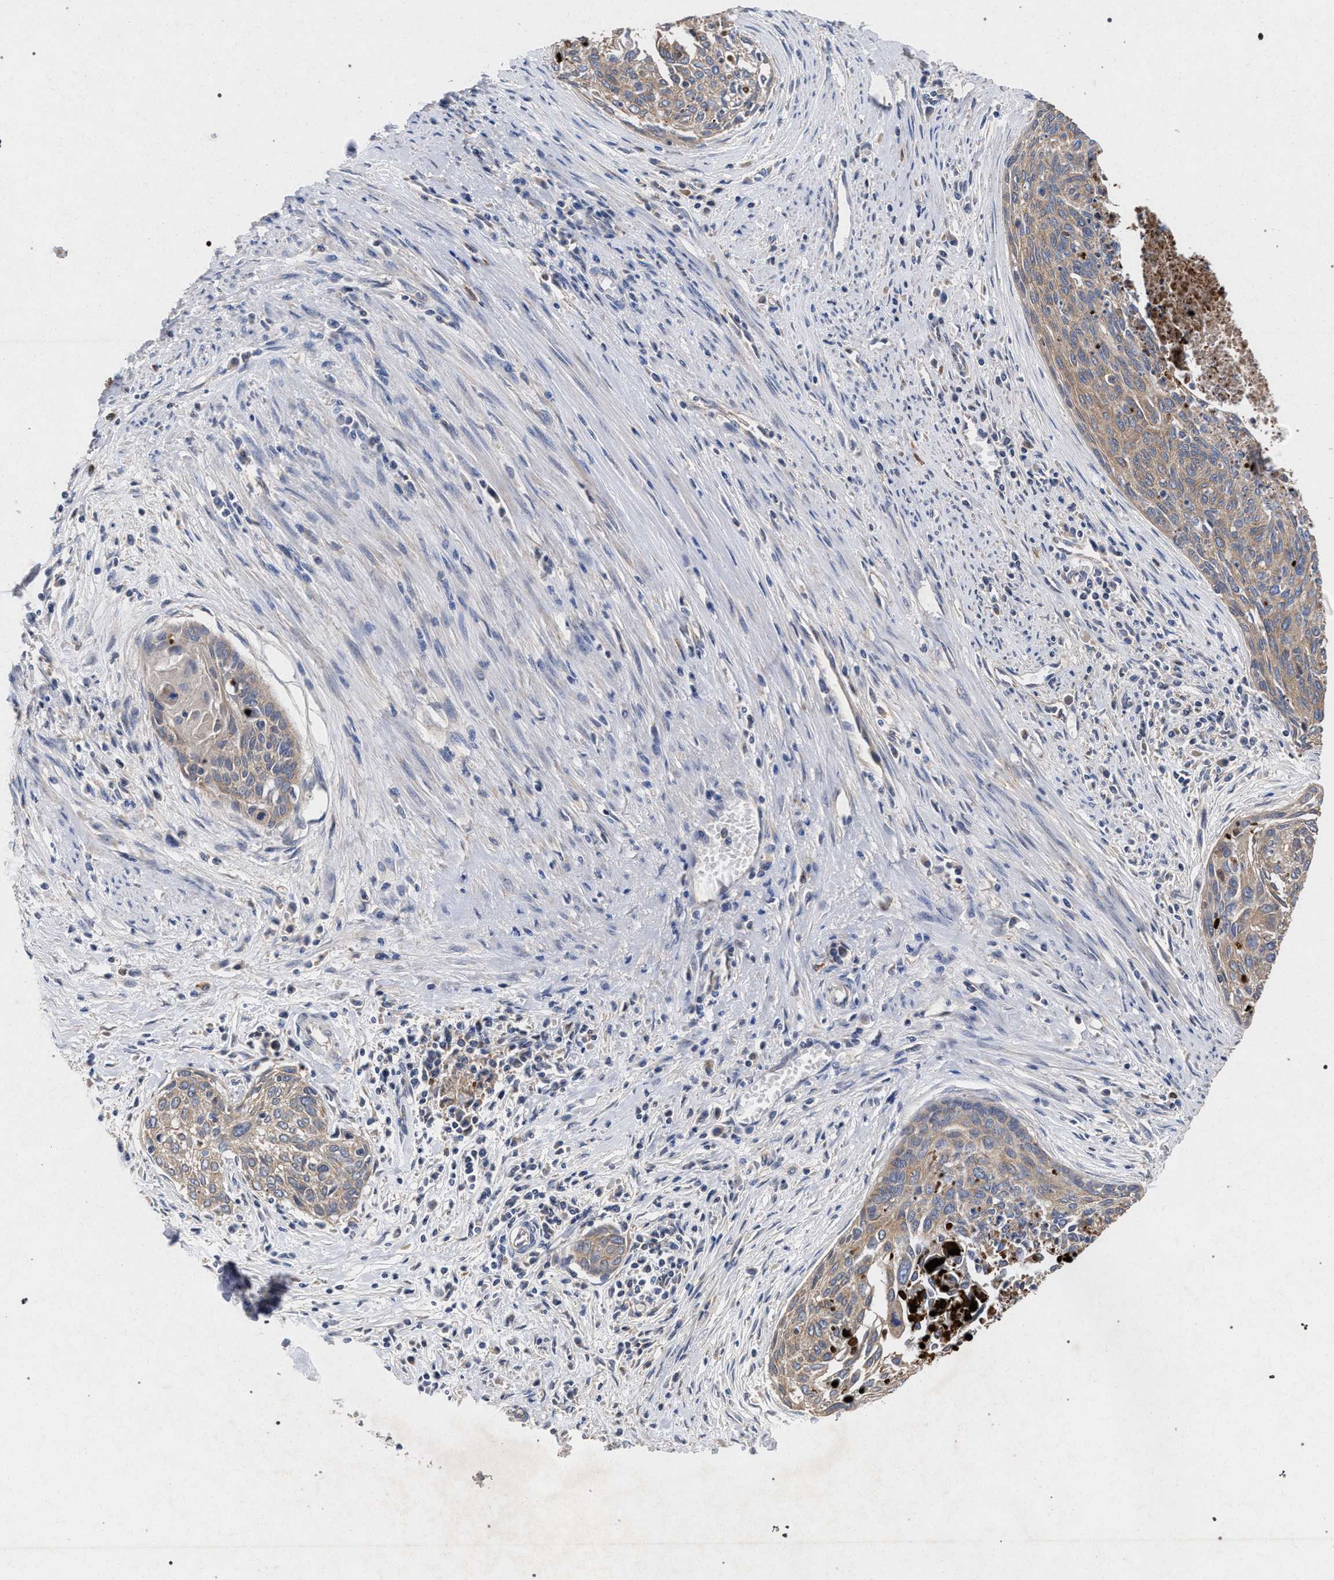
{"staining": {"intensity": "weak", "quantity": ">75%", "location": "cytoplasmic/membranous"}, "tissue": "cervical cancer", "cell_type": "Tumor cells", "image_type": "cancer", "snomed": [{"axis": "morphology", "description": "Squamous cell carcinoma, NOS"}, {"axis": "topography", "description": "Cervix"}], "caption": "An immunohistochemistry photomicrograph of tumor tissue is shown. Protein staining in brown labels weak cytoplasmic/membranous positivity in squamous cell carcinoma (cervical) within tumor cells.", "gene": "BCL2L12", "patient": {"sex": "female", "age": 55}}